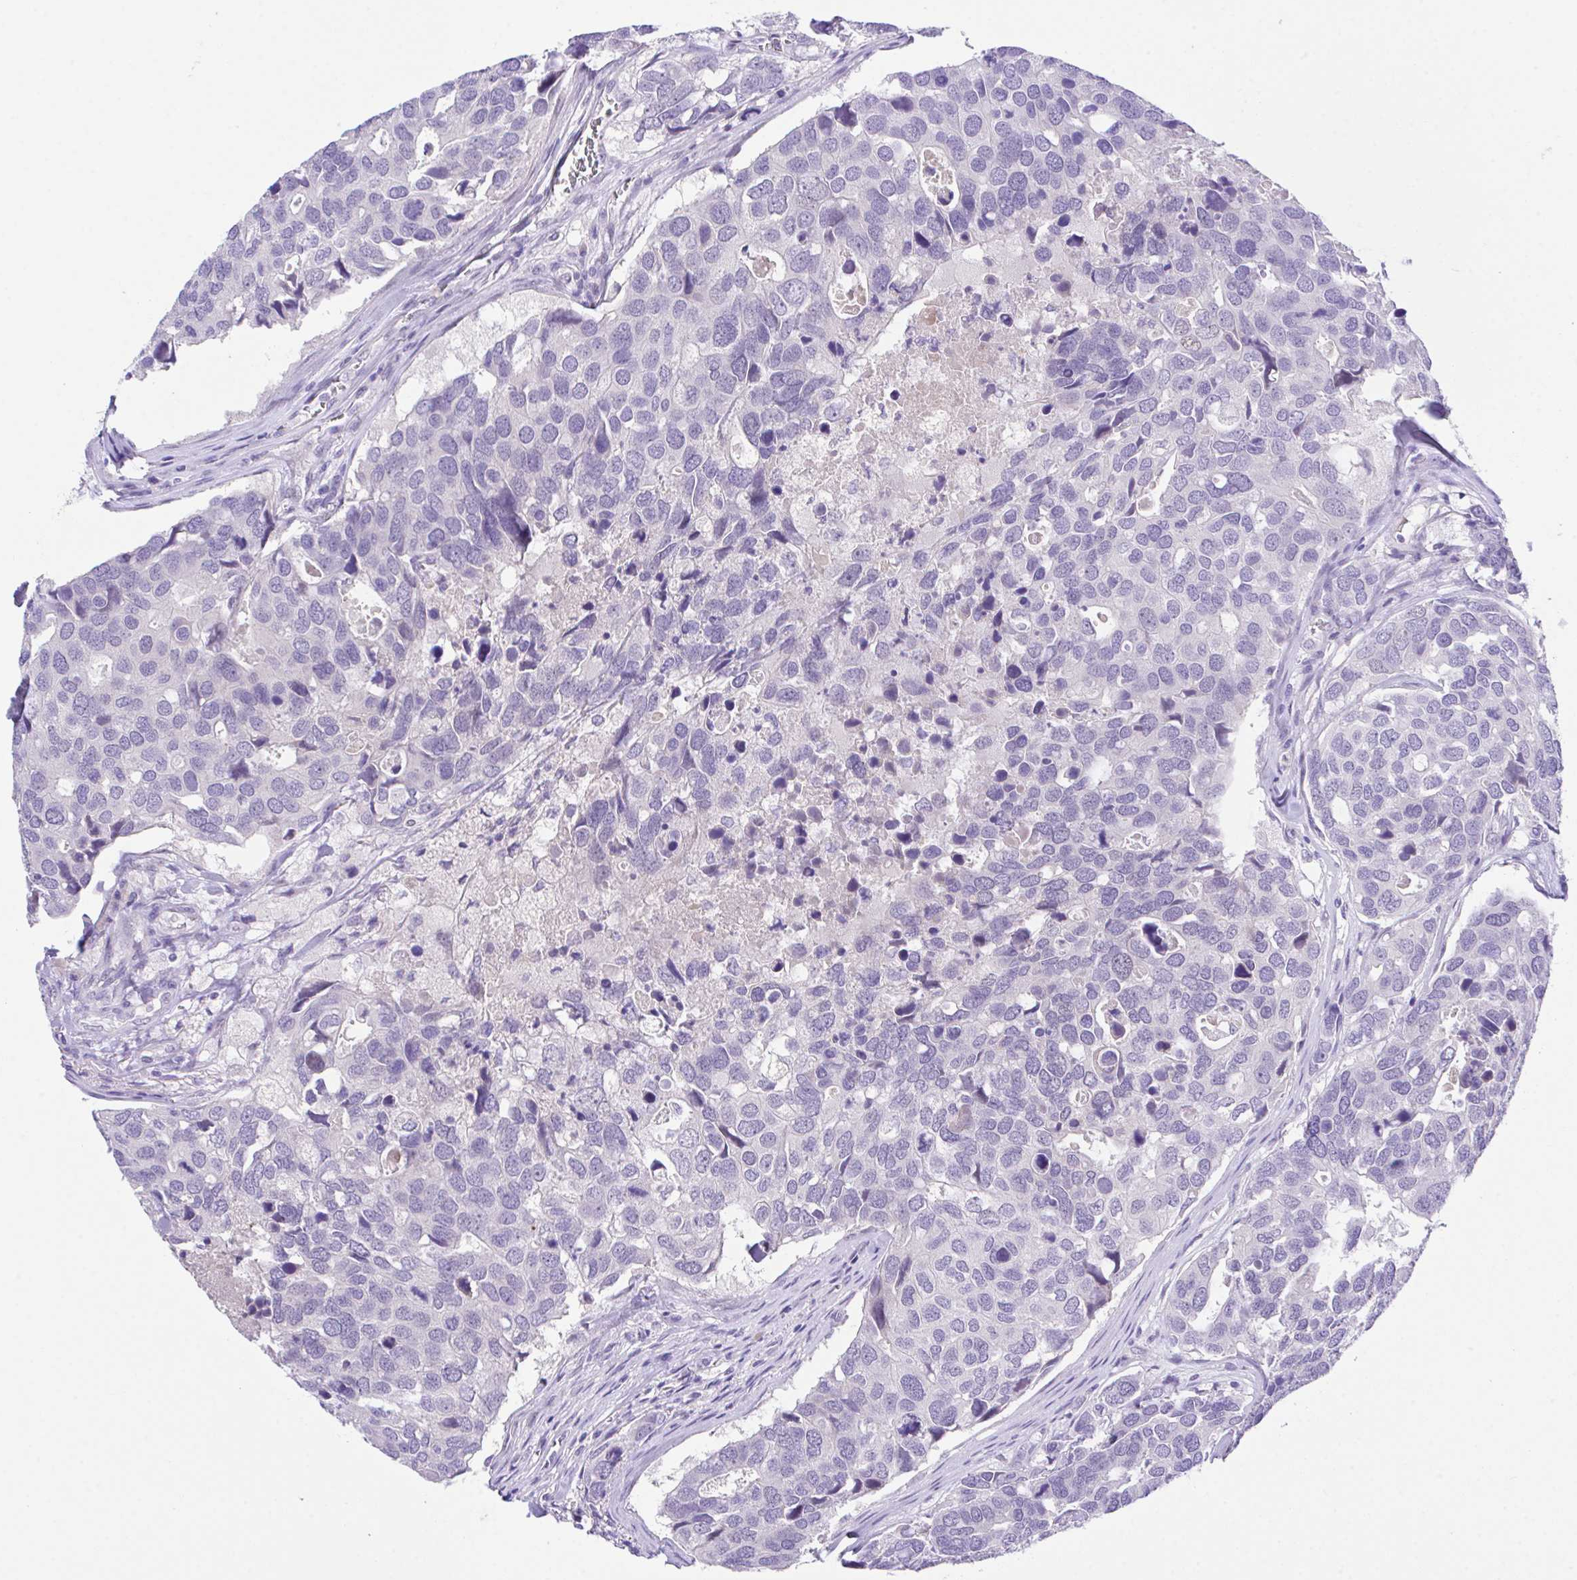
{"staining": {"intensity": "negative", "quantity": "none", "location": "none"}, "tissue": "breast cancer", "cell_type": "Tumor cells", "image_type": "cancer", "snomed": [{"axis": "morphology", "description": "Duct carcinoma"}, {"axis": "topography", "description": "Breast"}], "caption": "Immunohistochemistry (IHC) histopathology image of human breast cancer (infiltrating ductal carcinoma) stained for a protein (brown), which demonstrates no expression in tumor cells. (DAB (3,3'-diaminobenzidine) immunohistochemistry (IHC), high magnification).", "gene": "HOXB4", "patient": {"sex": "female", "age": 83}}